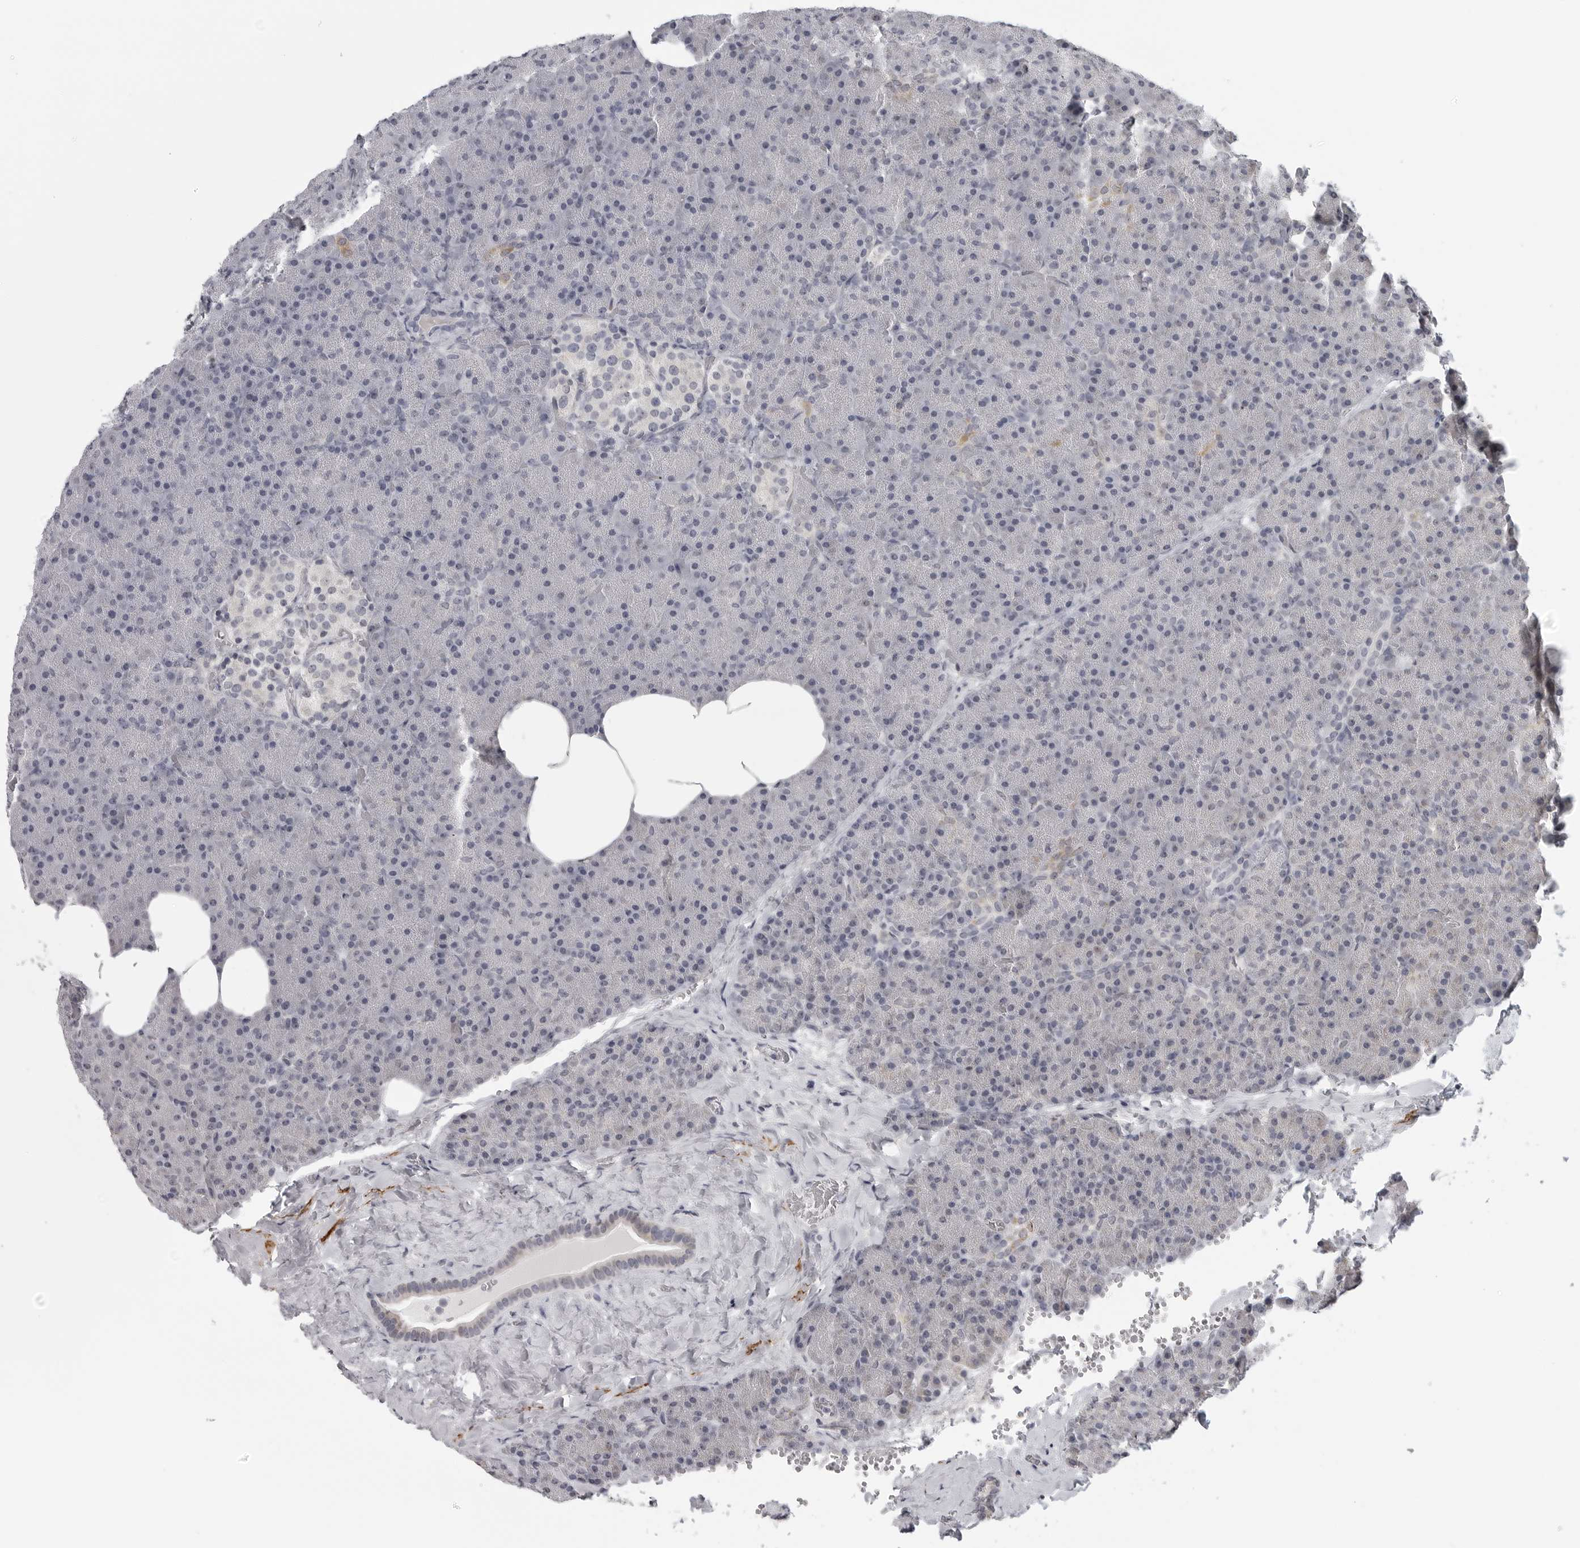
{"staining": {"intensity": "negative", "quantity": "none", "location": "none"}, "tissue": "pancreas", "cell_type": "Exocrine glandular cells", "image_type": "normal", "snomed": [{"axis": "morphology", "description": "Normal tissue, NOS"}, {"axis": "morphology", "description": "Carcinoid, malignant, NOS"}, {"axis": "topography", "description": "Pancreas"}], "caption": "IHC histopathology image of unremarkable pancreas: human pancreas stained with DAB demonstrates no significant protein staining in exocrine glandular cells. Nuclei are stained in blue.", "gene": "MAP7D1", "patient": {"sex": "female", "age": 35}}